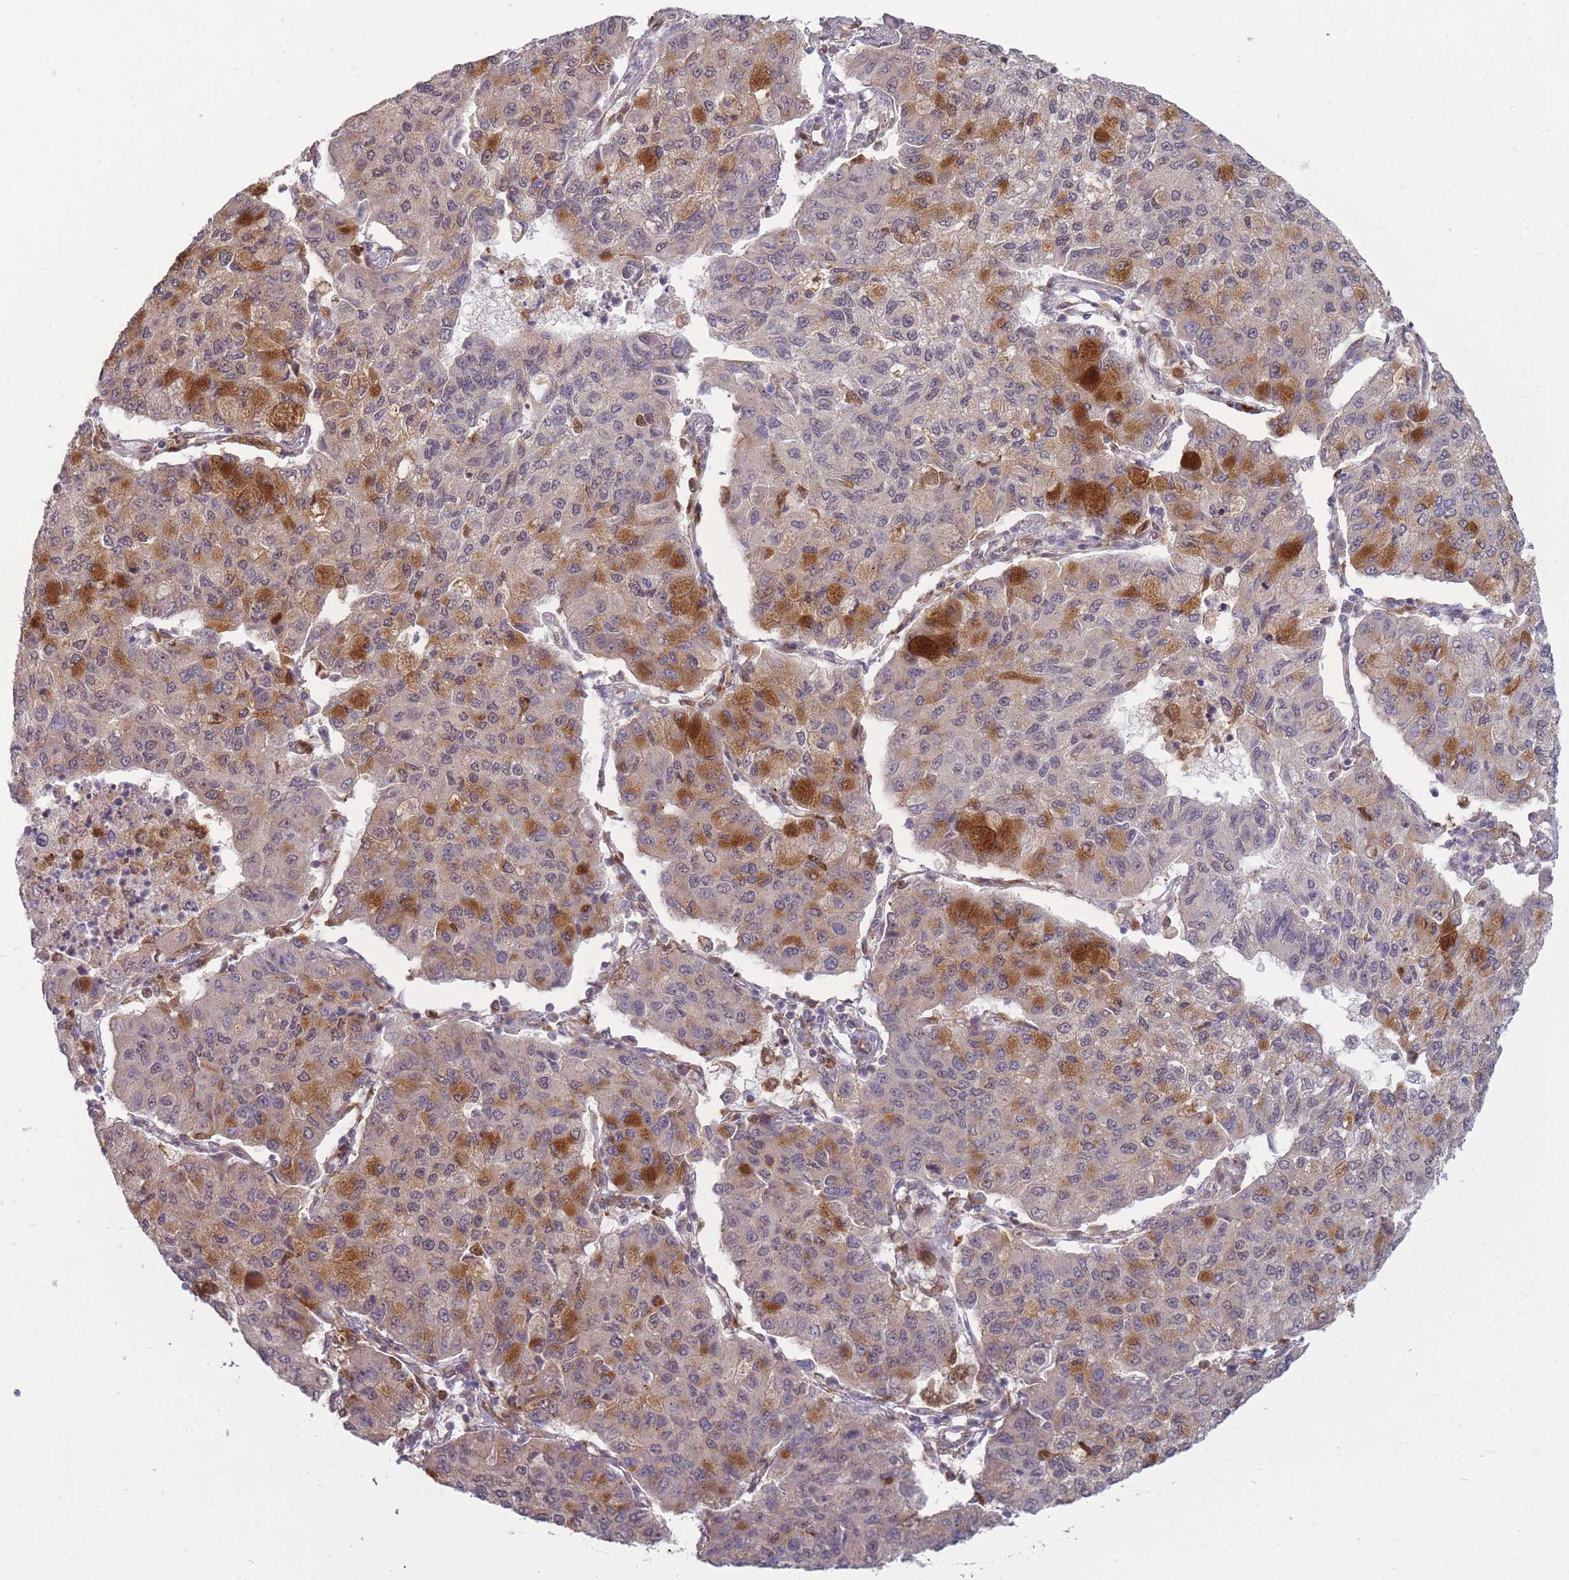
{"staining": {"intensity": "moderate", "quantity": "25%-75%", "location": "cytoplasmic/membranous"}, "tissue": "lung cancer", "cell_type": "Tumor cells", "image_type": "cancer", "snomed": [{"axis": "morphology", "description": "Squamous cell carcinoma, NOS"}, {"axis": "topography", "description": "Lung"}], "caption": "Human lung cancer (squamous cell carcinoma) stained with a brown dye demonstrates moderate cytoplasmic/membranous positive expression in approximately 25%-75% of tumor cells.", "gene": "LGALS9", "patient": {"sex": "male", "age": 74}}